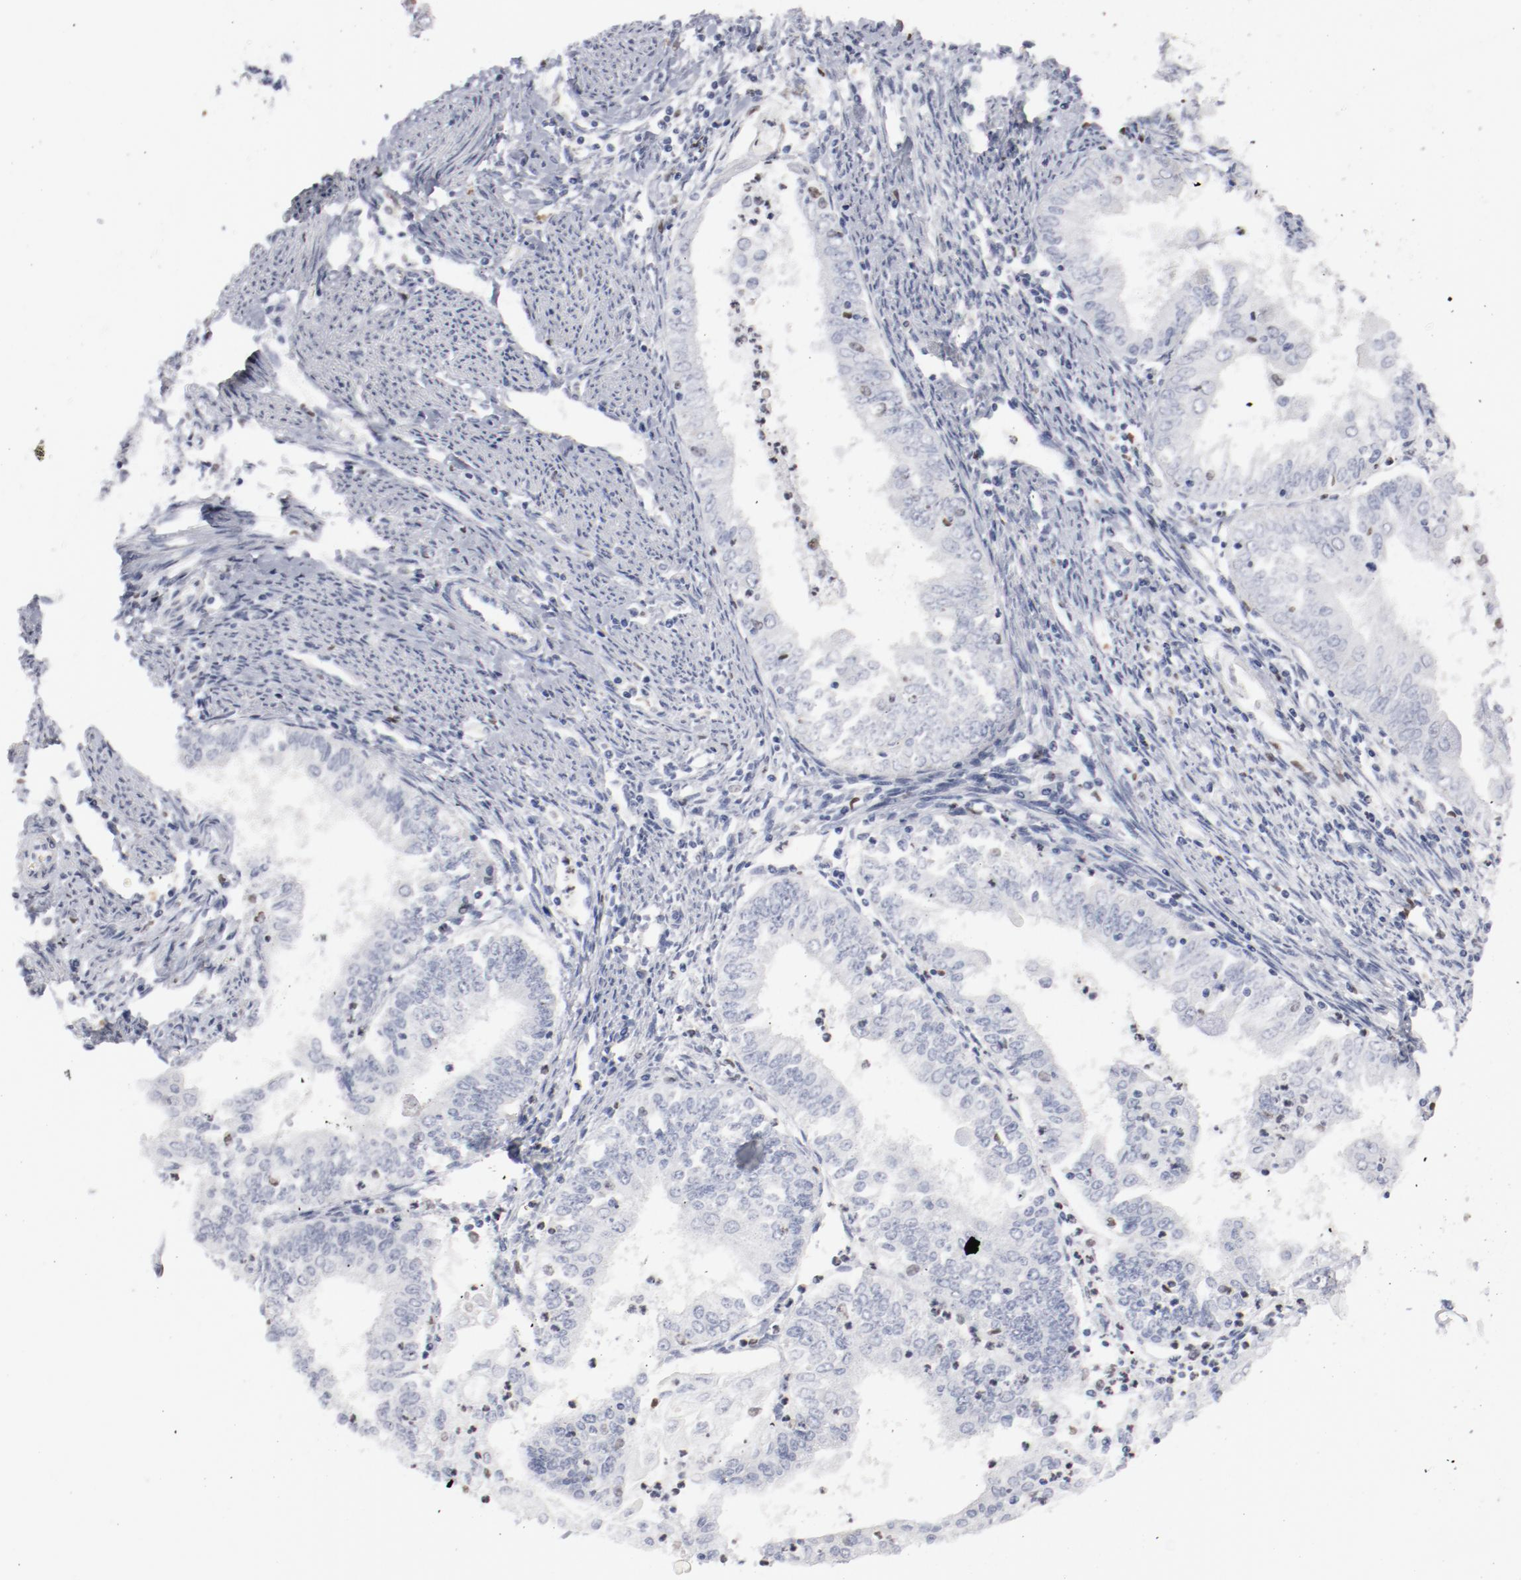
{"staining": {"intensity": "negative", "quantity": "none", "location": "none"}, "tissue": "endometrial cancer", "cell_type": "Tumor cells", "image_type": "cancer", "snomed": [{"axis": "morphology", "description": "Adenocarcinoma, NOS"}, {"axis": "topography", "description": "Endometrium"}], "caption": "Endometrial cancer (adenocarcinoma) was stained to show a protein in brown. There is no significant expression in tumor cells. (DAB IHC visualized using brightfield microscopy, high magnification).", "gene": "SPI1", "patient": {"sex": "female", "age": 75}}